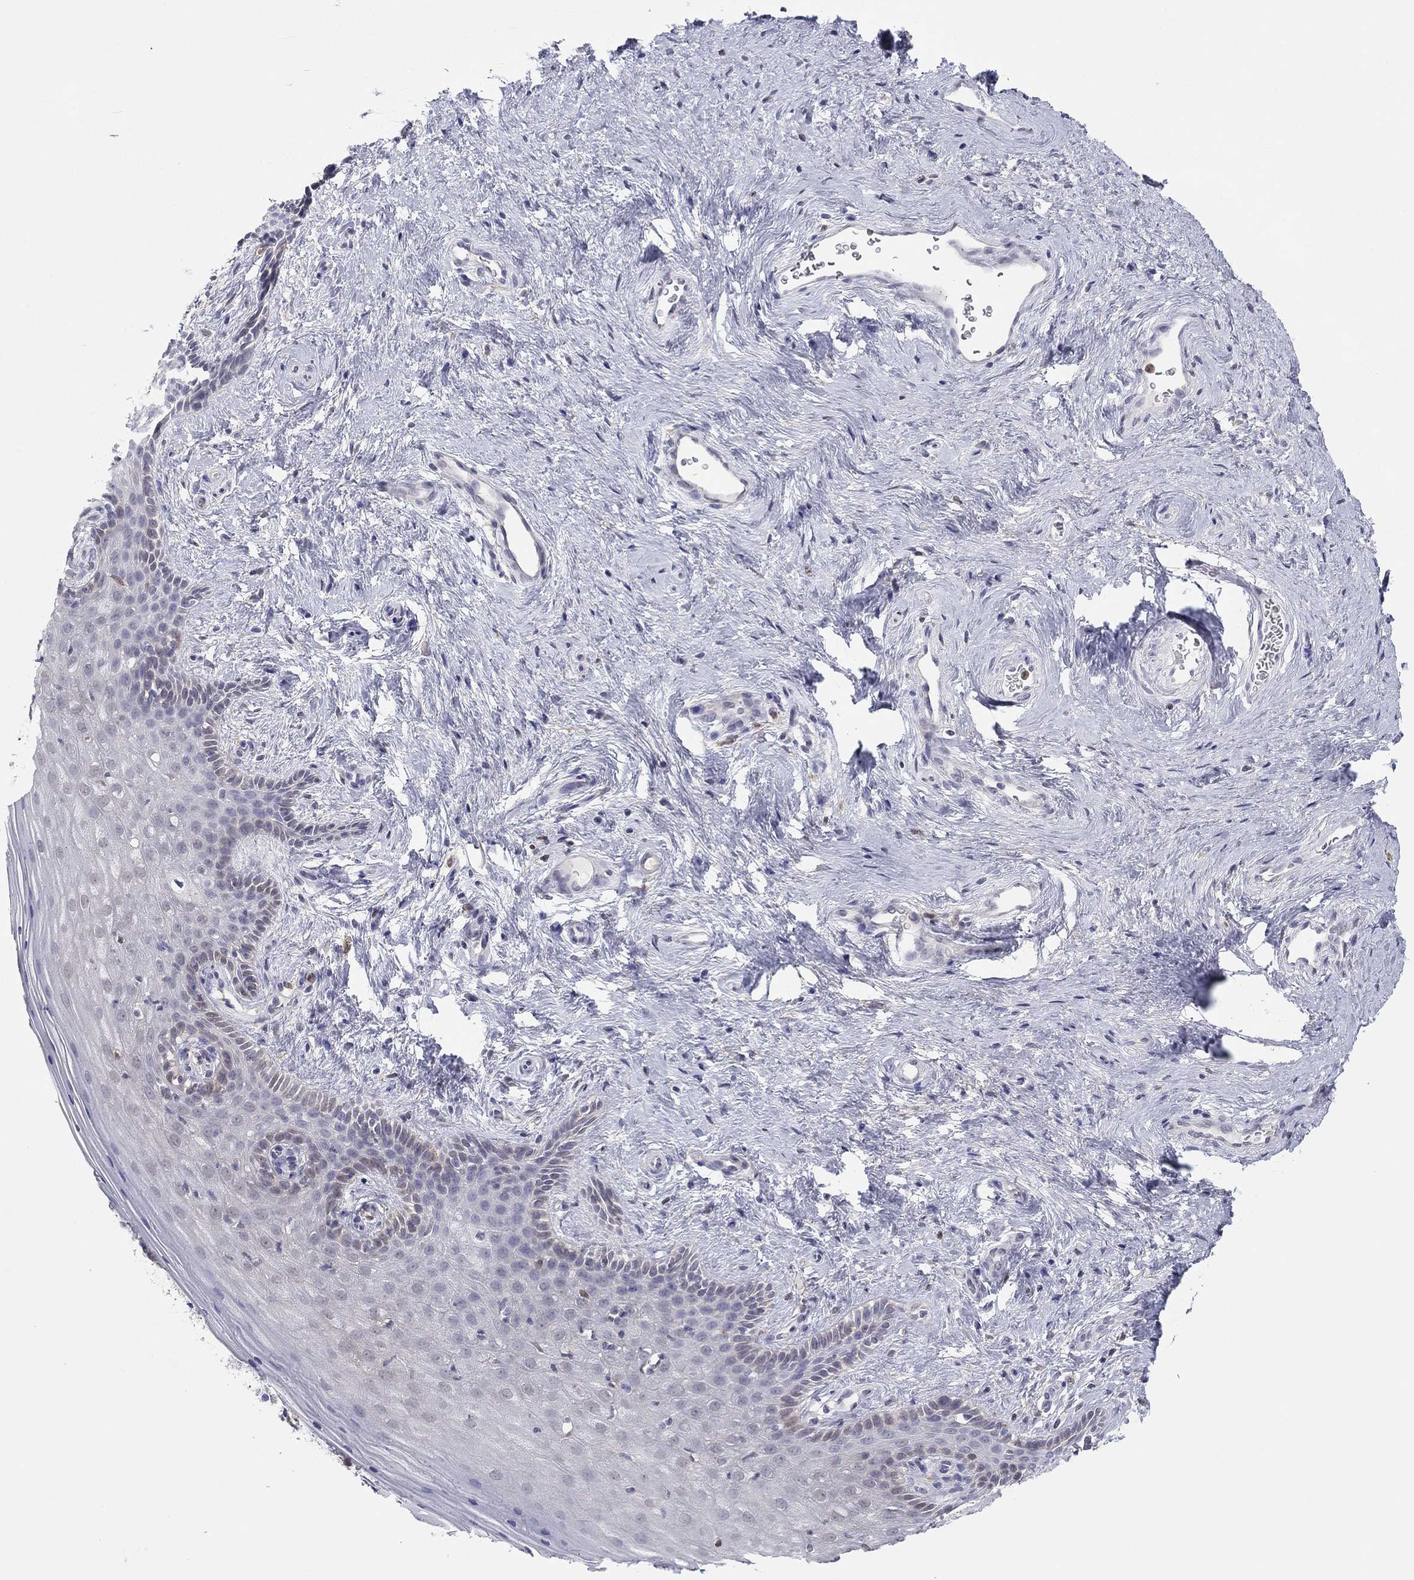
{"staining": {"intensity": "negative", "quantity": "none", "location": "none"}, "tissue": "vagina", "cell_type": "Squamous epithelial cells", "image_type": "normal", "snomed": [{"axis": "morphology", "description": "Normal tissue, NOS"}, {"axis": "topography", "description": "Vagina"}], "caption": "A high-resolution photomicrograph shows immunohistochemistry (IHC) staining of unremarkable vagina, which displays no significant positivity in squamous epithelial cells.", "gene": "PDXK", "patient": {"sex": "female", "age": 45}}